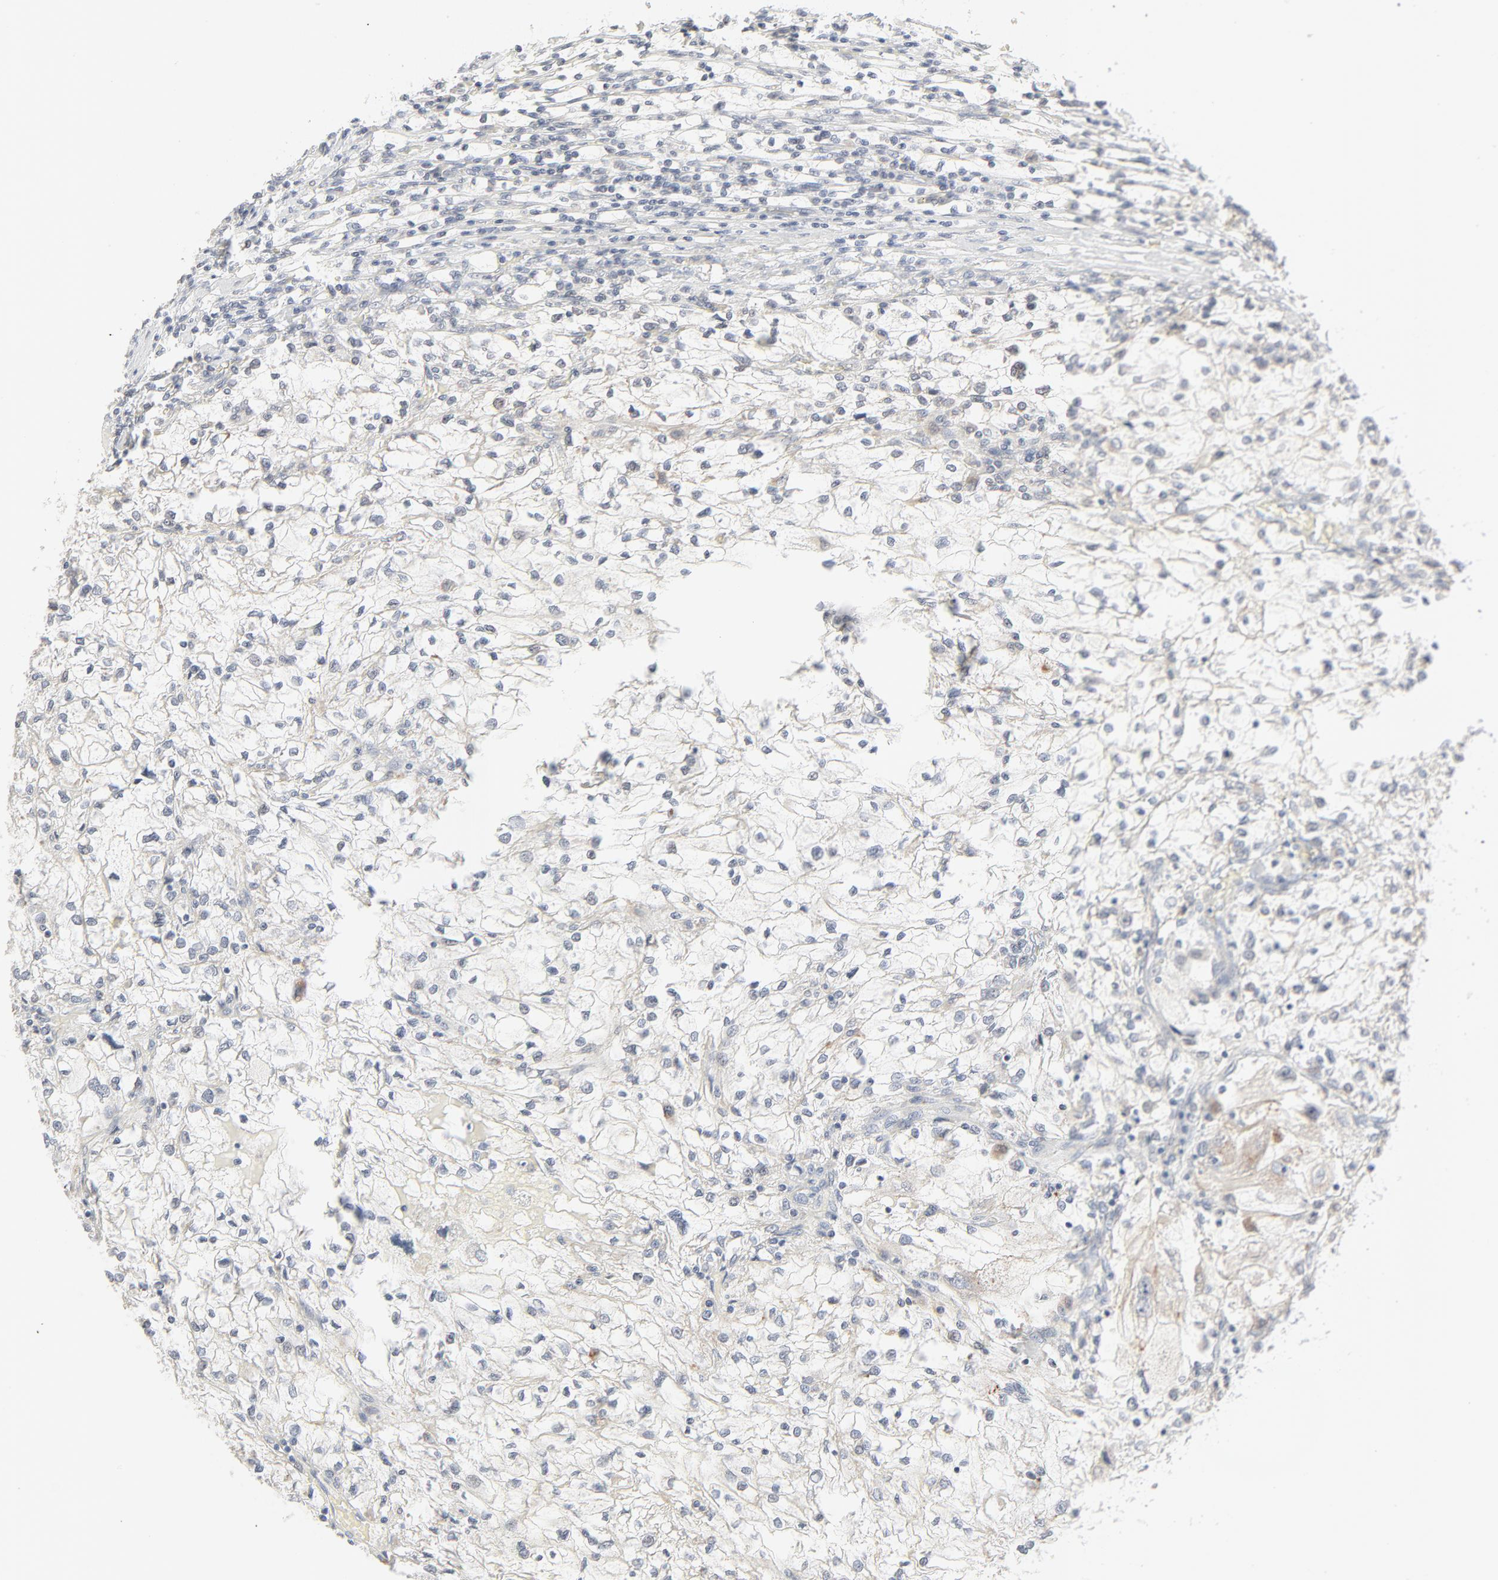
{"staining": {"intensity": "negative", "quantity": "none", "location": "none"}, "tissue": "renal cancer", "cell_type": "Tumor cells", "image_type": "cancer", "snomed": [{"axis": "morphology", "description": "Adenocarcinoma, NOS"}, {"axis": "topography", "description": "Kidney"}], "caption": "Adenocarcinoma (renal) was stained to show a protein in brown. There is no significant positivity in tumor cells.", "gene": "MAD1L1", "patient": {"sex": "female", "age": 83}}